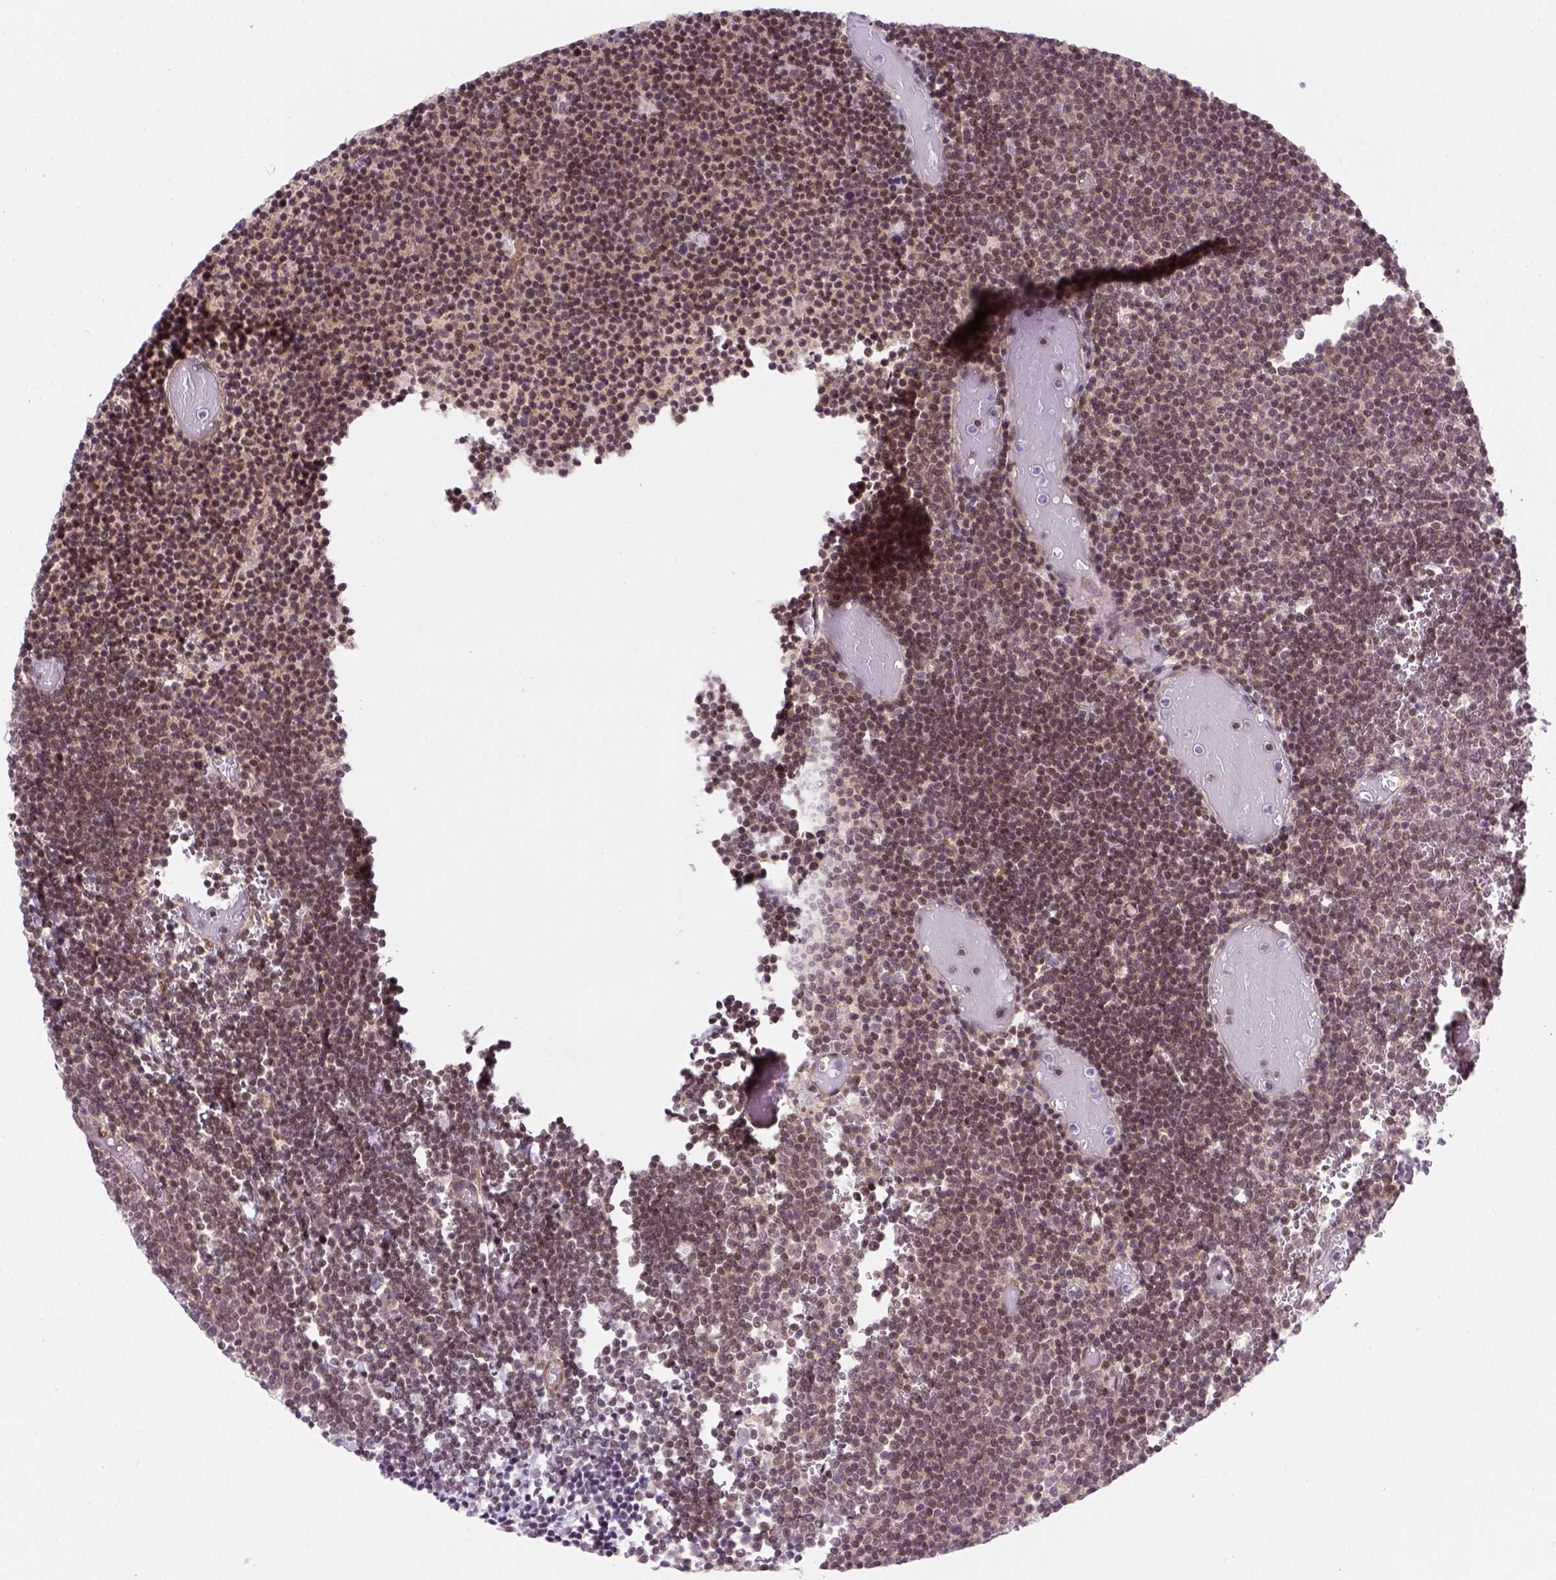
{"staining": {"intensity": "moderate", "quantity": "25%-75%", "location": "nuclear"}, "tissue": "lymphoma", "cell_type": "Tumor cells", "image_type": "cancer", "snomed": [{"axis": "morphology", "description": "Malignant lymphoma, non-Hodgkin's type, Low grade"}, {"axis": "topography", "description": "Brain"}], "caption": "IHC (DAB) staining of human low-grade malignant lymphoma, non-Hodgkin's type demonstrates moderate nuclear protein staining in about 25%-75% of tumor cells. Immunohistochemistry (ihc) stains the protein of interest in brown and the nuclei are stained blue.", "gene": "MGMT", "patient": {"sex": "female", "age": 66}}